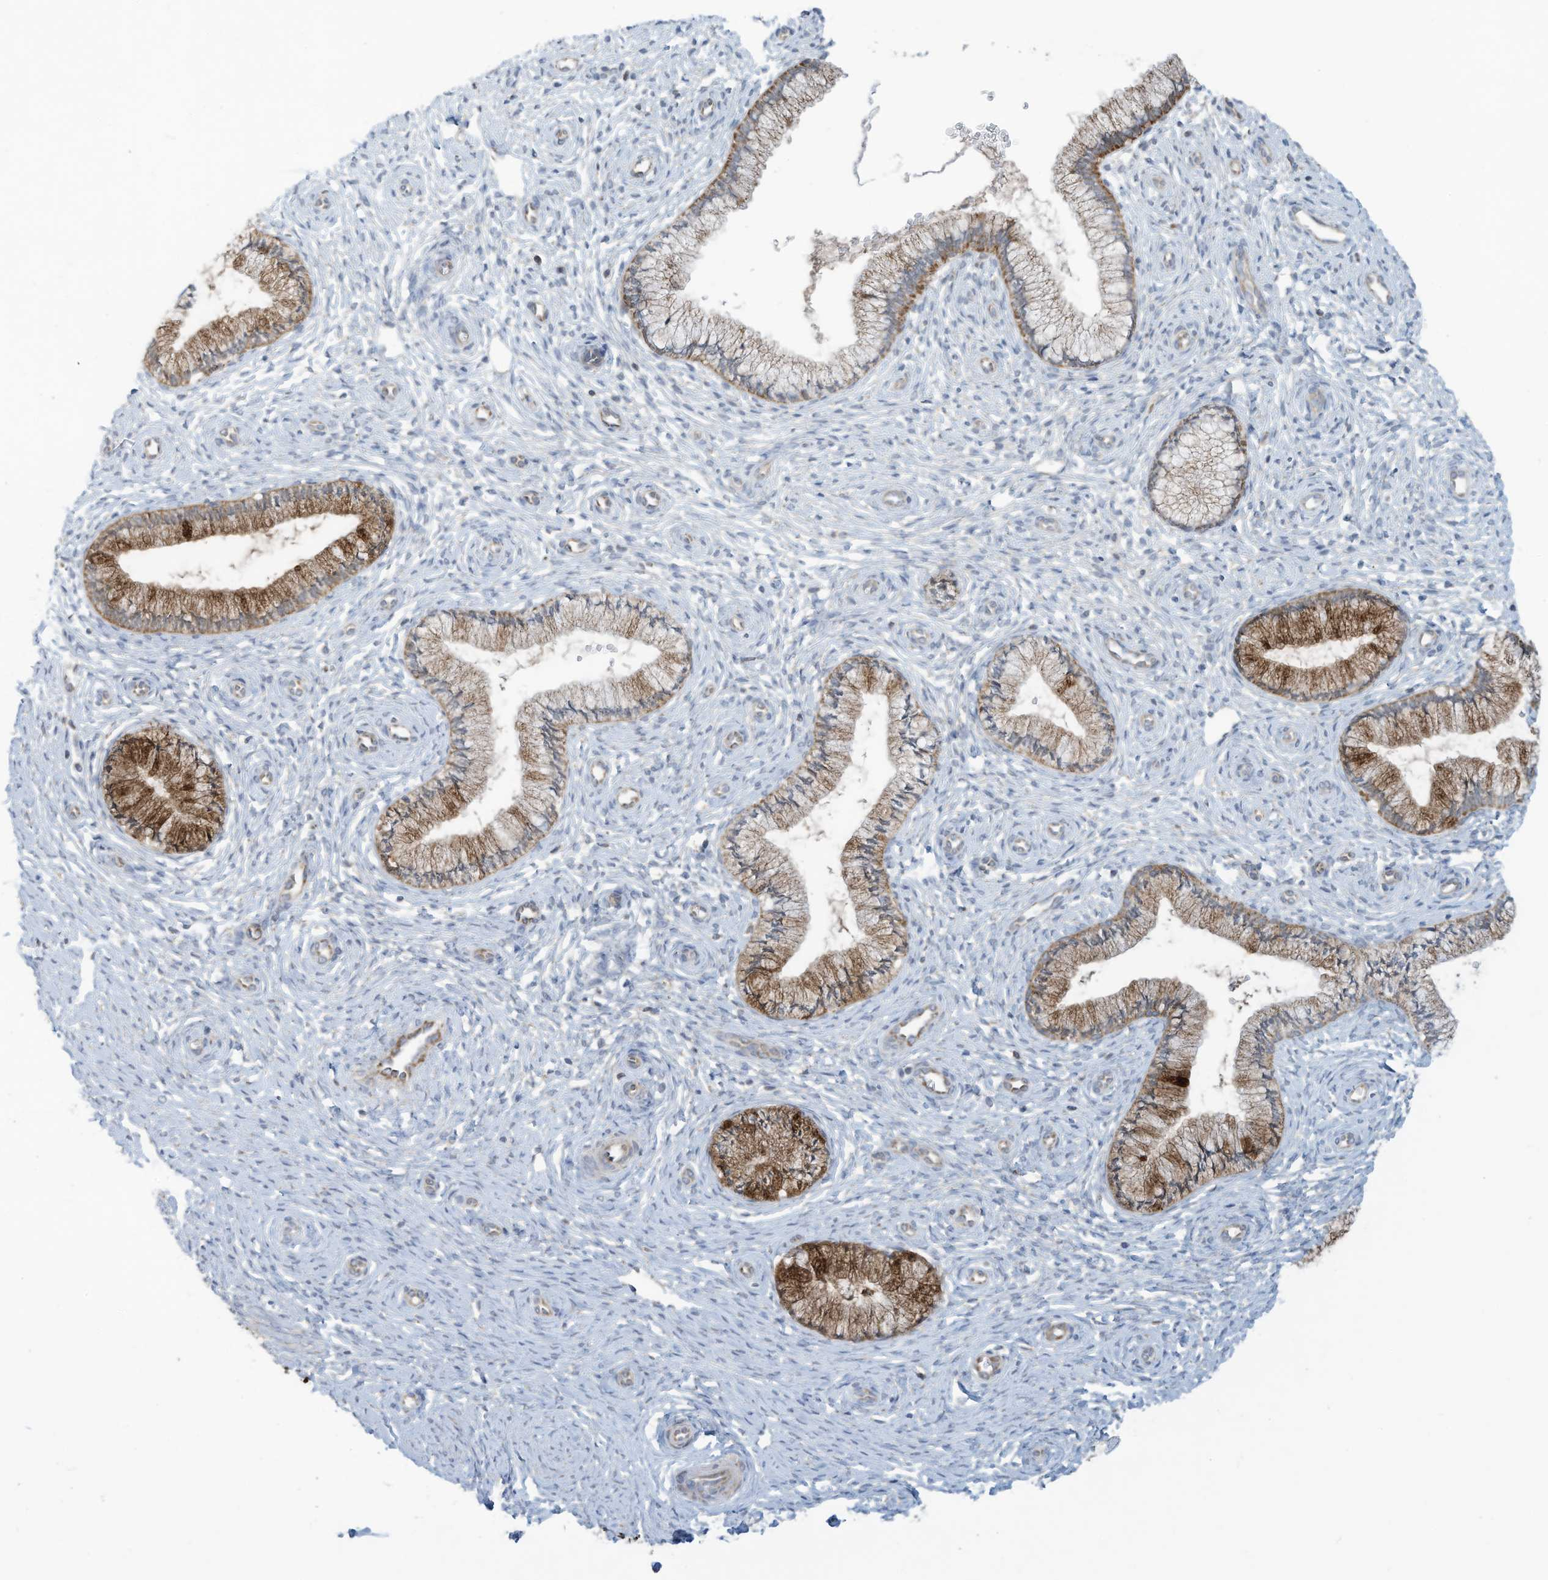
{"staining": {"intensity": "strong", "quantity": "25%-75%", "location": "cytoplasmic/membranous"}, "tissue": "cervix", "cell_type": "Glandular cells", "image_type": "normal", "snomed": [{"axis": "morphology", "description": "Normal tissue, NOS"}, {"axis": "topography", "description": "Cervix"}], "caption": "A brown stain labels strong cytoplasmic/membranous positivity of a protein in glandular cells of normal cervix. The staining was performed using DAB (3,3'-diaminobenzidine), with brown indicating positive protein expression. Nuclei are stained blue with hematoxylin.", "gene": "SCGB1D2", "patient": {"sex": "female", "age": 27}}